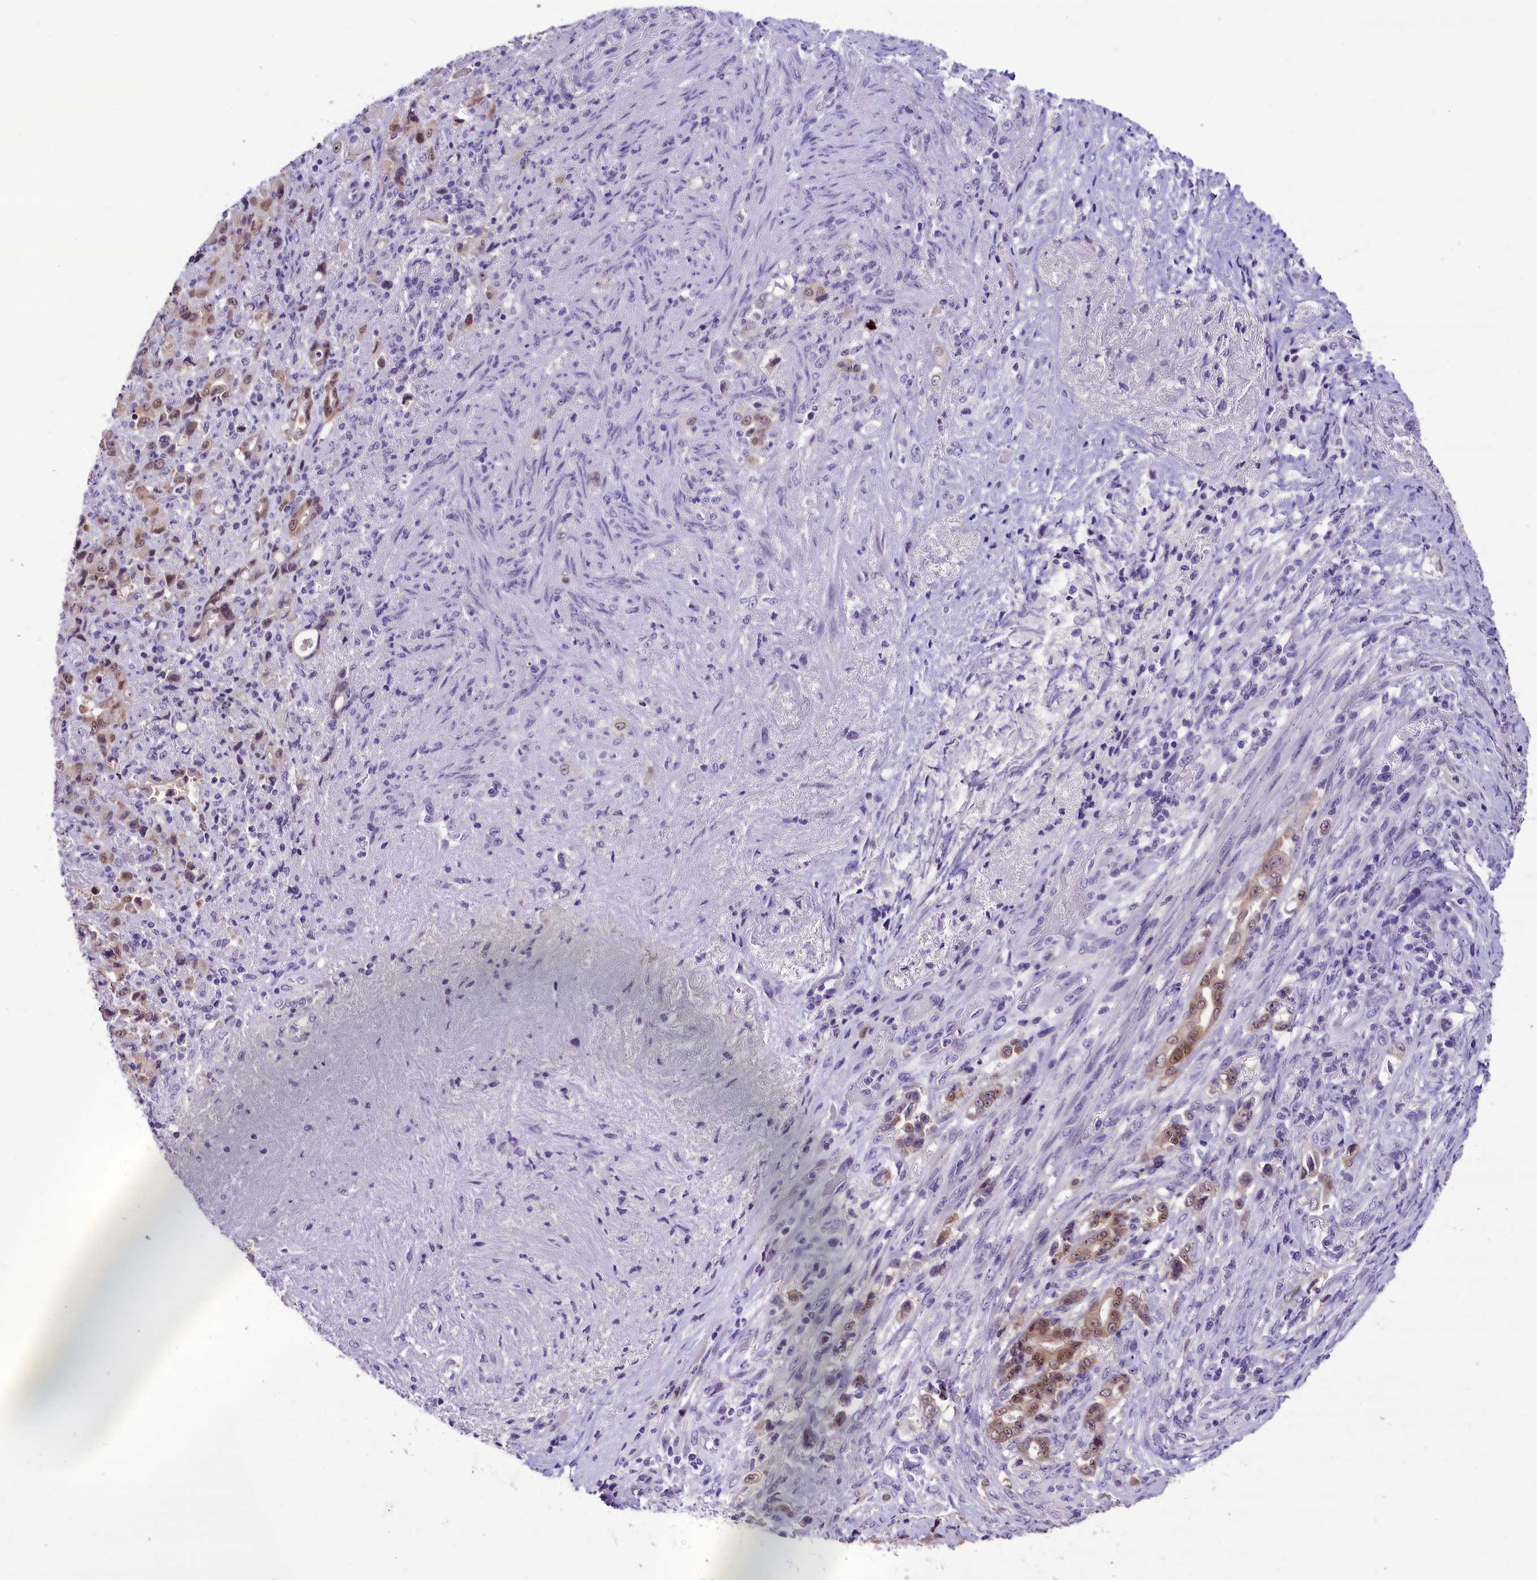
{"staining": {"intensity": "weak", "quantity": "25%-75%", "location": "nuclear"}, "tissue": "stomach cancer", "cell_type": "Tumor cells", "image_type": "cancer", "snomed": [{"axis": "morphology", "description": "Normal tissue, NOS"}, {"axis": "morphology", "description": "Adenocarcinoma, NOS"}, {"axis": "topography", "description": "Stomach"}], "caption": "Immunohistochemistry (IHC) photomicrograph of human adenocarcinoma (stomach) stained for a protein (brown), which demonstrates low levels of weak nuclear positivity in about 25%-75% of tumor cells.", "gene": "PRR15", "patient": {"sex": "female", "age": 79}}